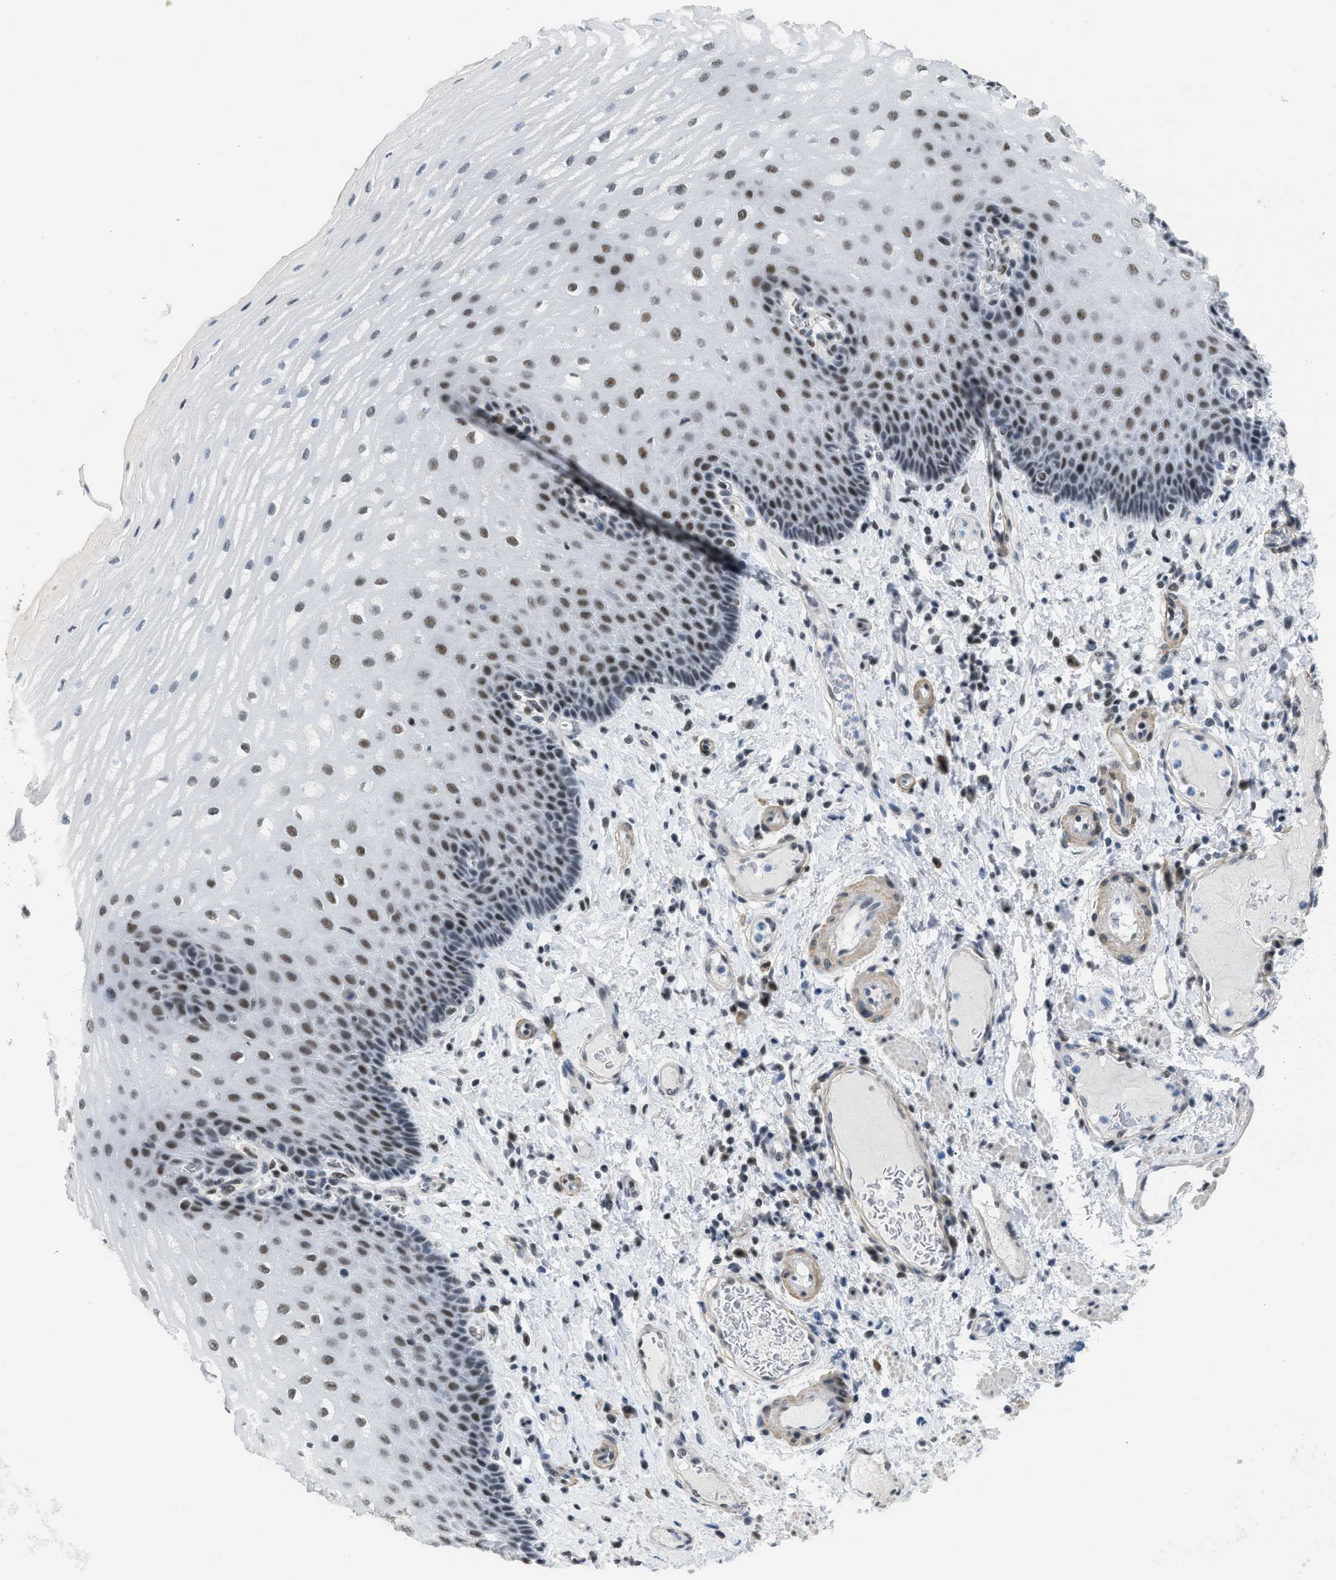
{"staining": {"intensity": "strong", "quantity": ">75%", "location": "nuclear"}, "tissue": "esophagus", "cell_type": "Squamous epithelial cells", "image_type": "normal", "snomed": [{"axis": "morphology", "description": "Normal tissue, NOS"}, {"axis": "topography", "description": "Esophagus"}], "caption": "A brown stain labels strong nuclear expression of a protein in squamous epithelial cells of unremarkable human esophagus.", "gene": "SCAF4", "patient": {"sex": "male", "age": 54}}